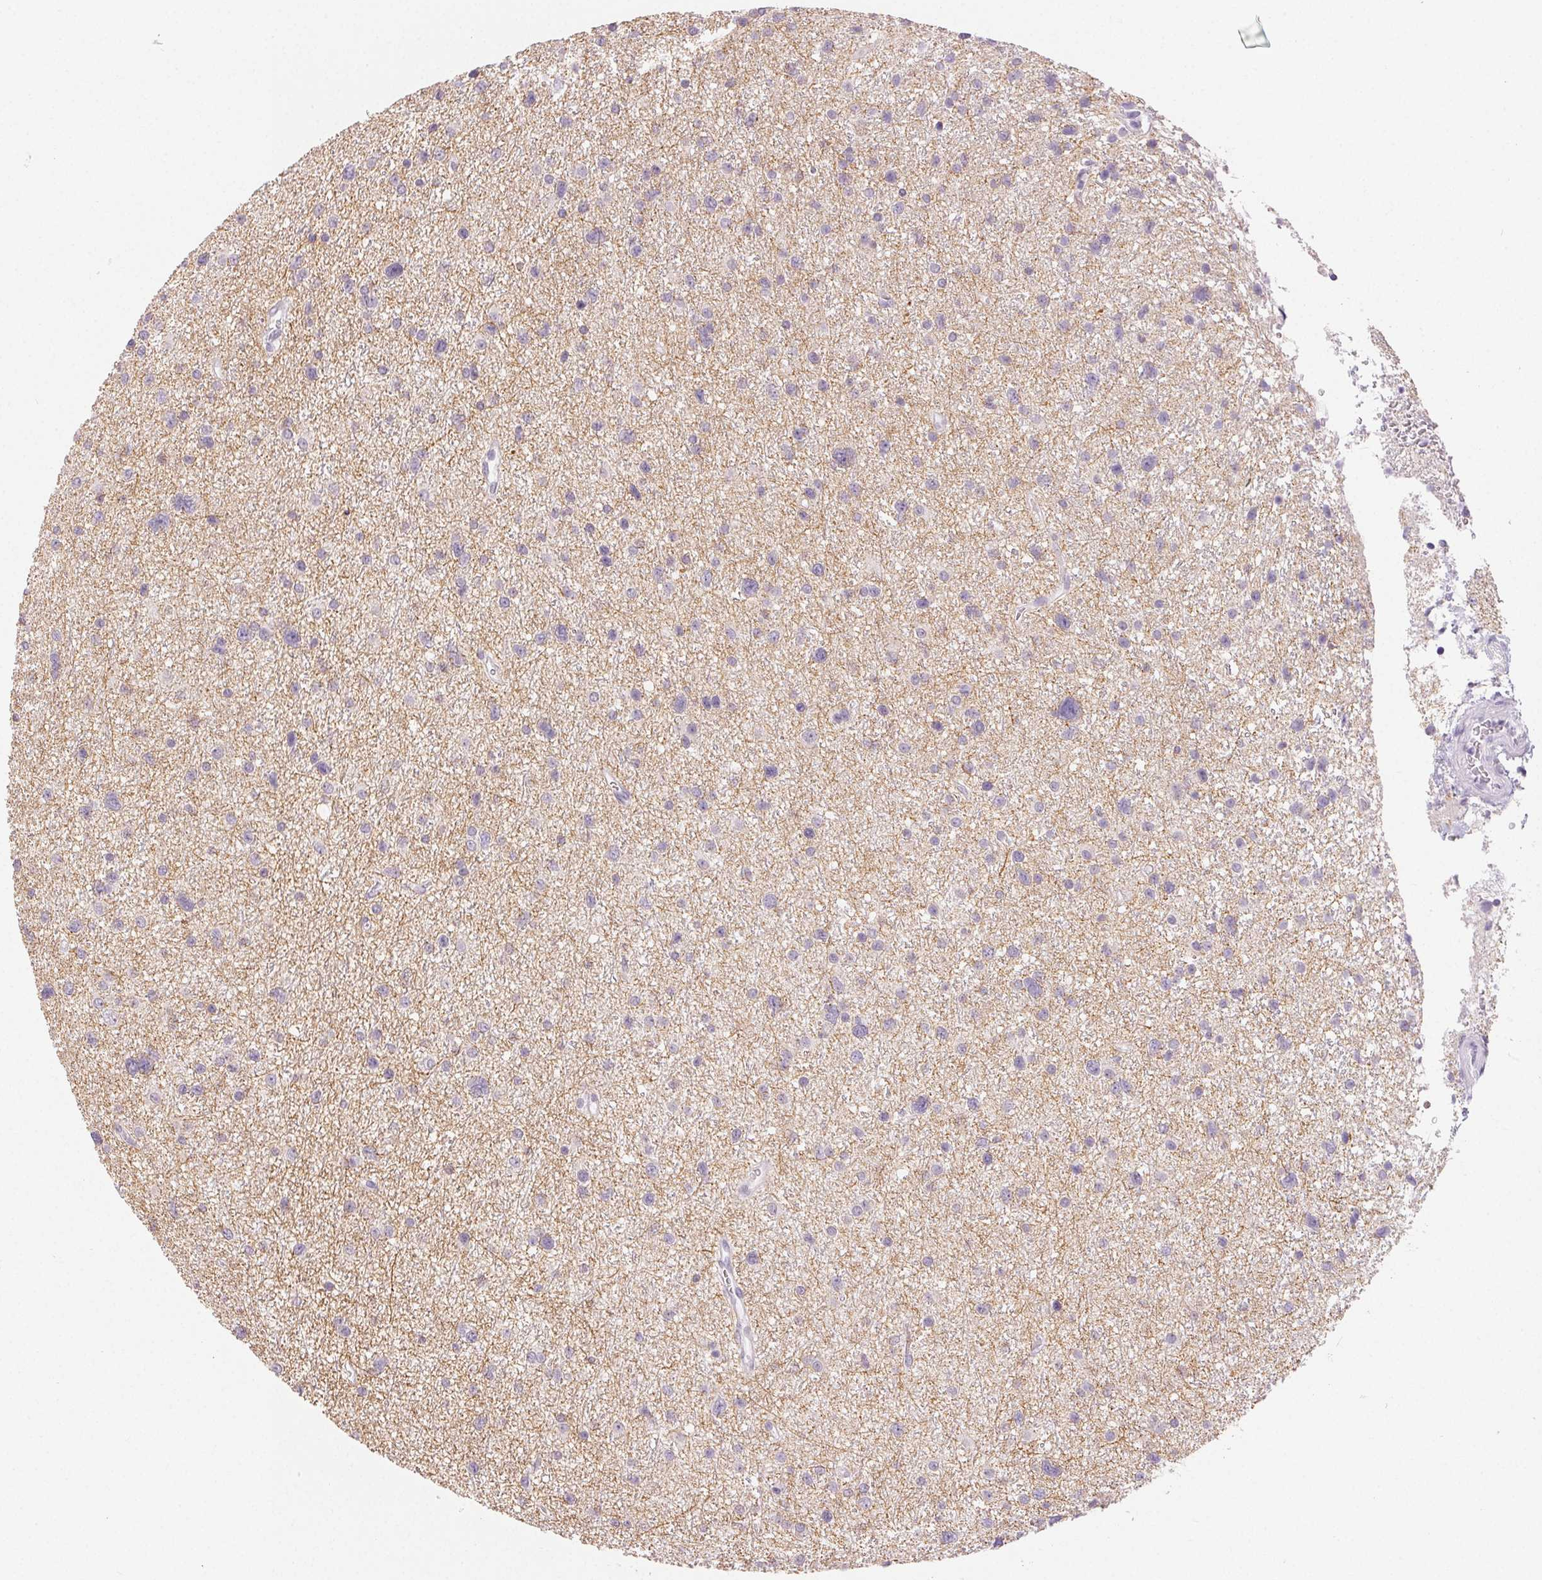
{"staining": {"intensity": "negative", "quantity": "none", "location": "none"}, "tissue": "glioma", "cell_type": "Tumor cells", "image_type": "cancer", "snomed": [{"axis": "morphology", "description": "Glioma, malignant, Low grade"}, {"axis": "topography", "description": "Brain"}], "caption": "High power microscopy micrograph of an IHC micrograph of malignant low-grade glioma, revealing no significant expression in tumor cells.", "gene": "SFTPD", "patient": {"sex": "female", "age": 55}}